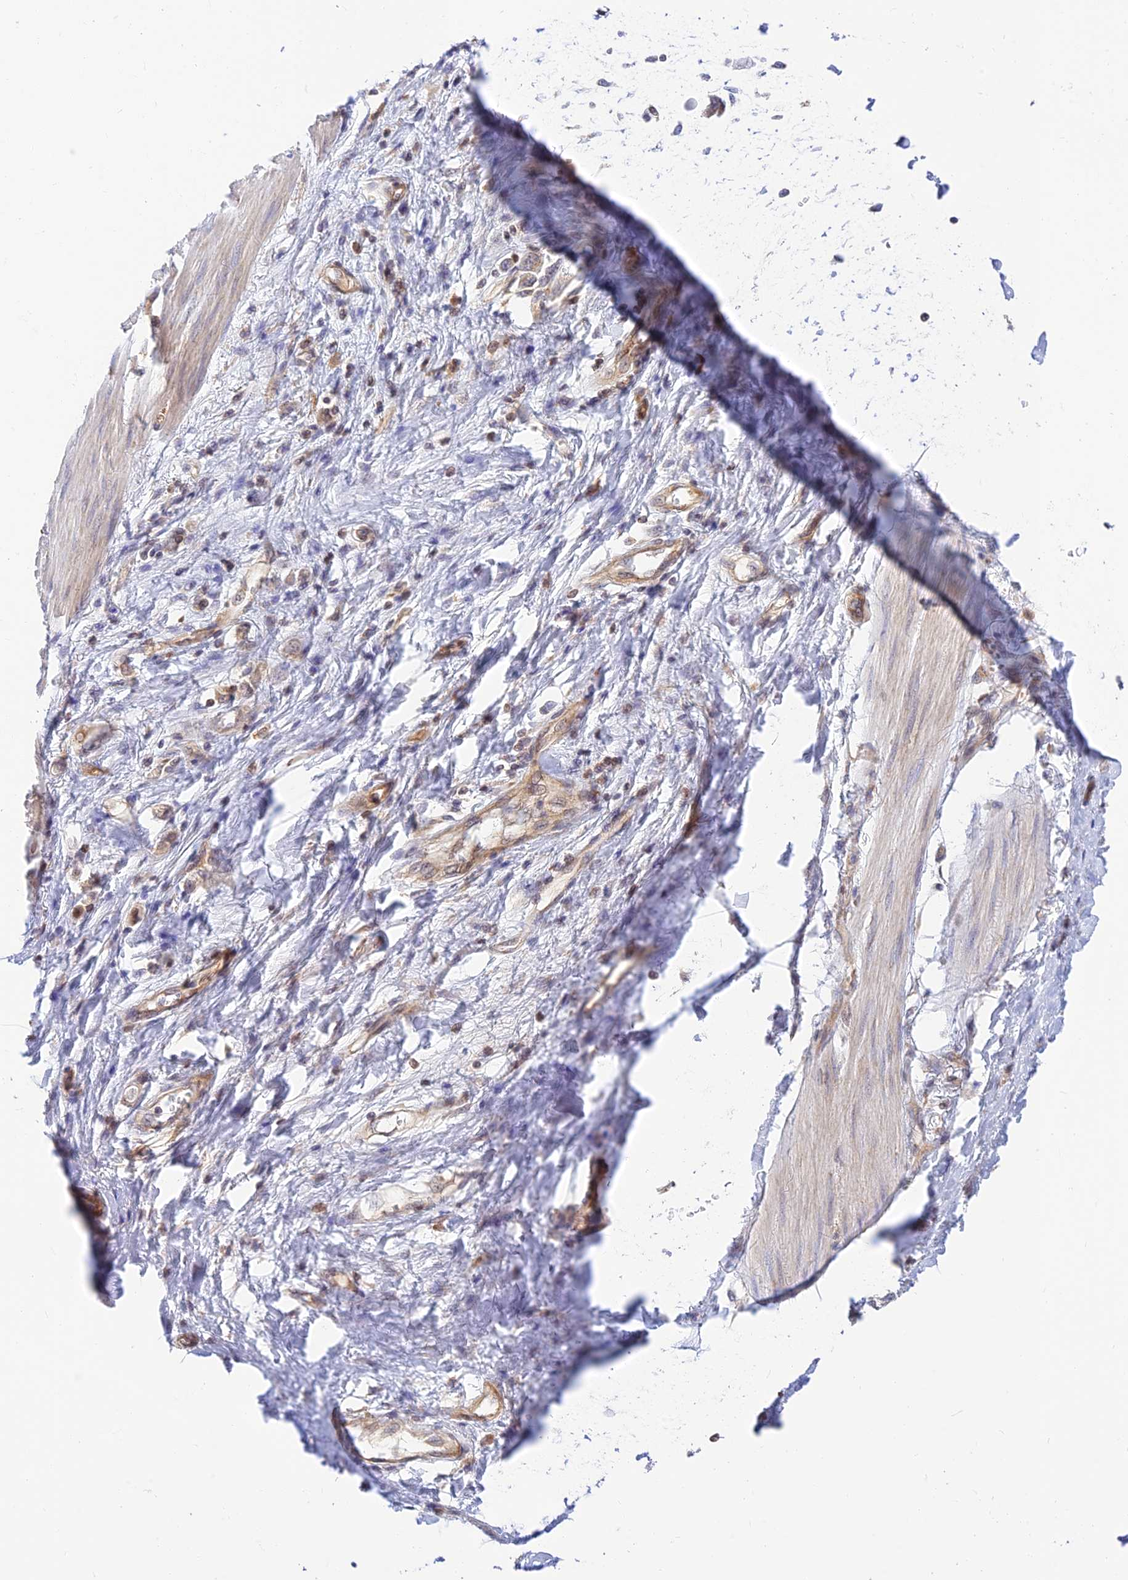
{"staining": {"intensity": "weak", "quantity": "25%-75%", "location": "cytoplasmic/membranous"}, "tissue": "stomach cancer", "cell_type": "Tumor cells", "image_type": "cancer", "snomed": [{"axis": "morphology", "description": "Adenocarcinoma, NOS"}, {"axis": "topography", "description": "Stomach"}], "caption": "Tumor cells demonstrate weak cytoplasmic/membranous staining in about 25%-75% of cells in adenocarcinoma (stomach). (brown staining indicates protein expression, while blue staining denotes nuclei).", "gene": "LYSMD2", "patient": {"sex": "female", "age": 76}}